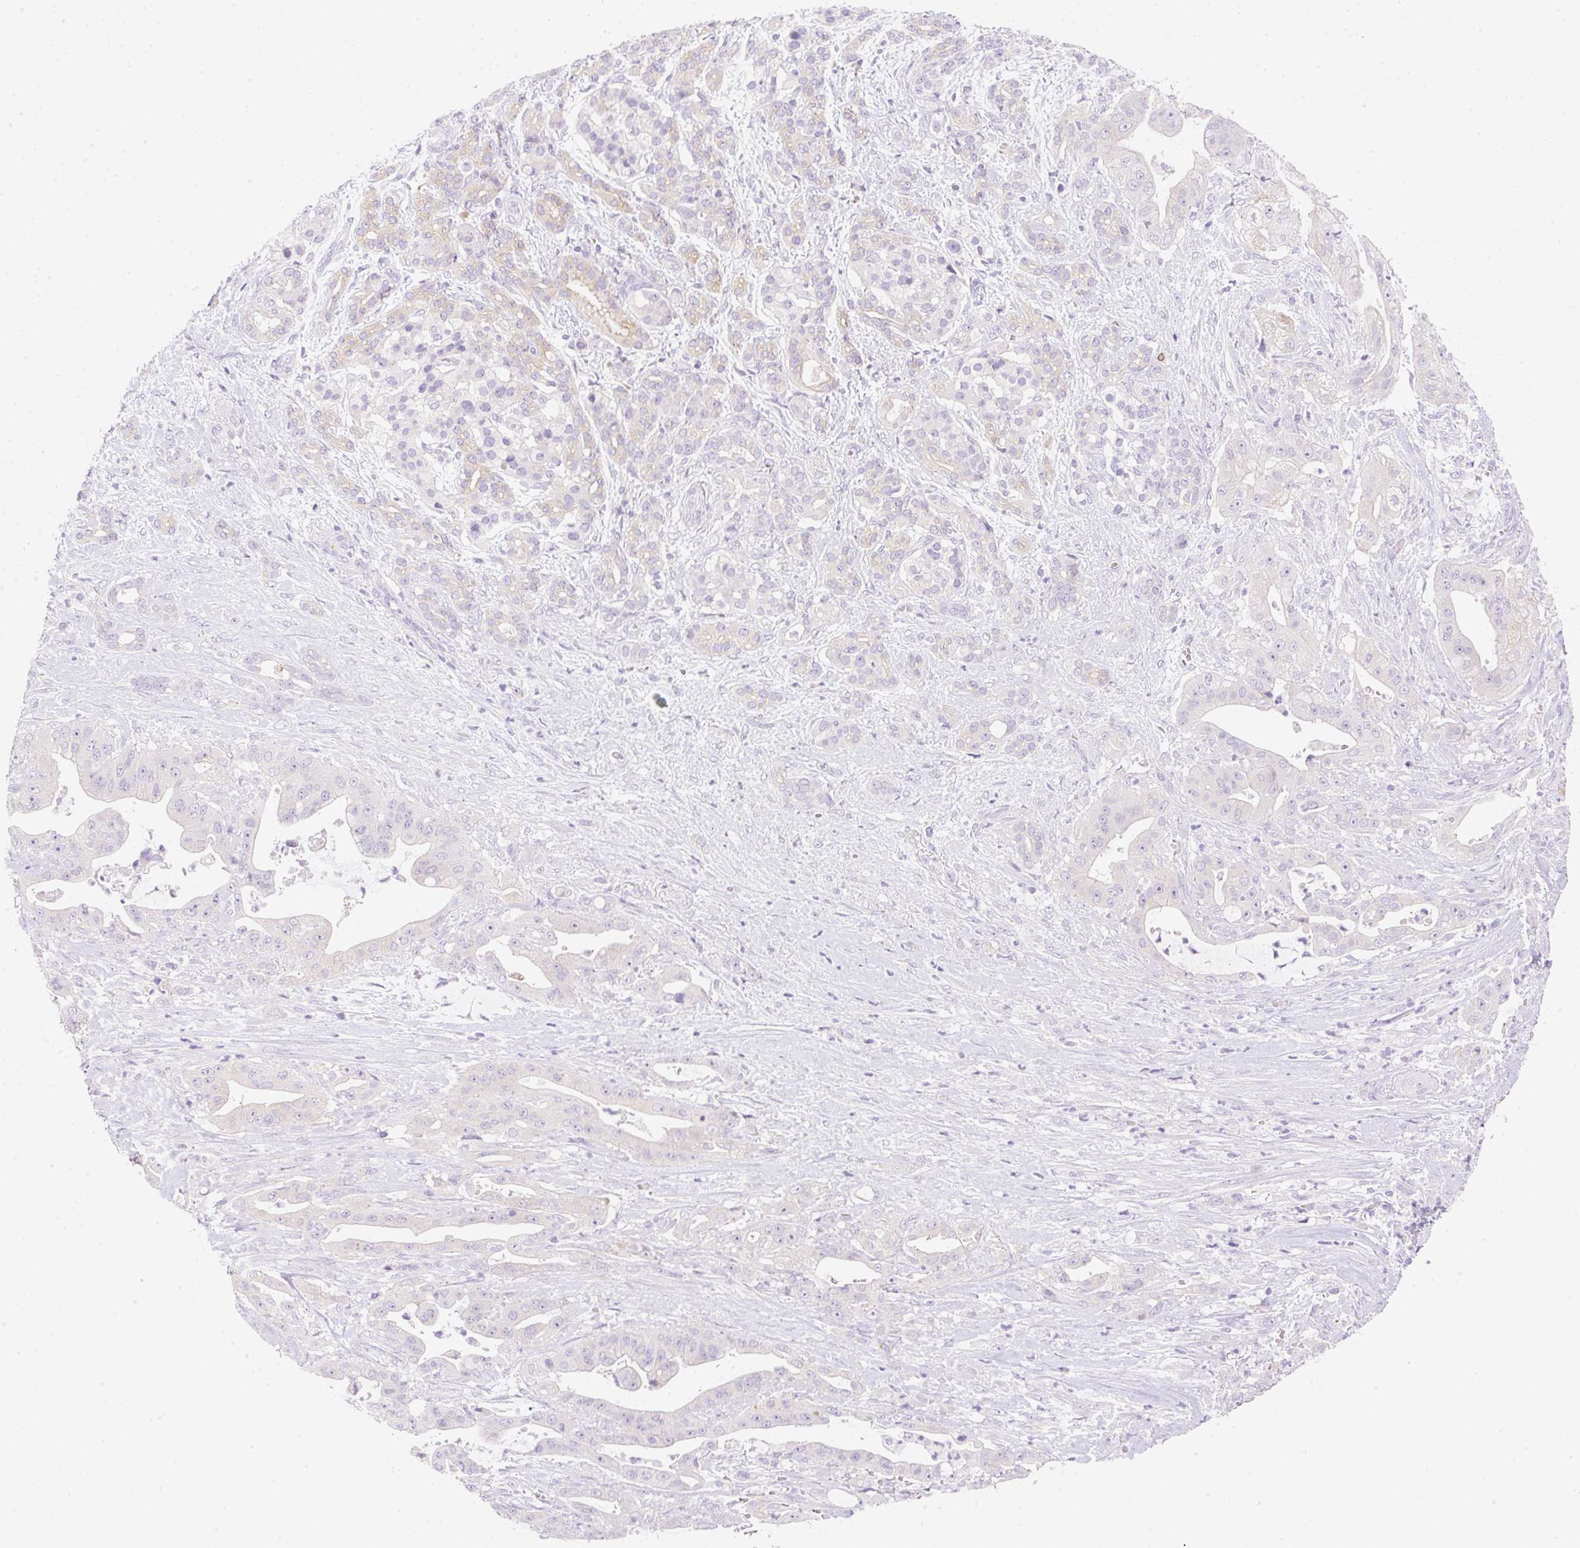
{"staining": {"intensity": "negative", "quantity": "none", "location": "none"}, "tissue": "pancreatic cancer", "cell_type": "Tumor cells", "image_type": "cancer", "snomed": [{"axis": "morphology", "description": "Adenocarcinoma, NOS"}, {"axis": "topography", "description": "Pancreas"}], "caption": "This photomicrograph is of pancreatic adenocarcinoma stained with immunohistochemistry to label a protein in brown with the nuclei are counter-stained blue. There is no positivity in tumor cells.", "gene": "DENND5A", "patient": {"sex": "male", "age": 57}}